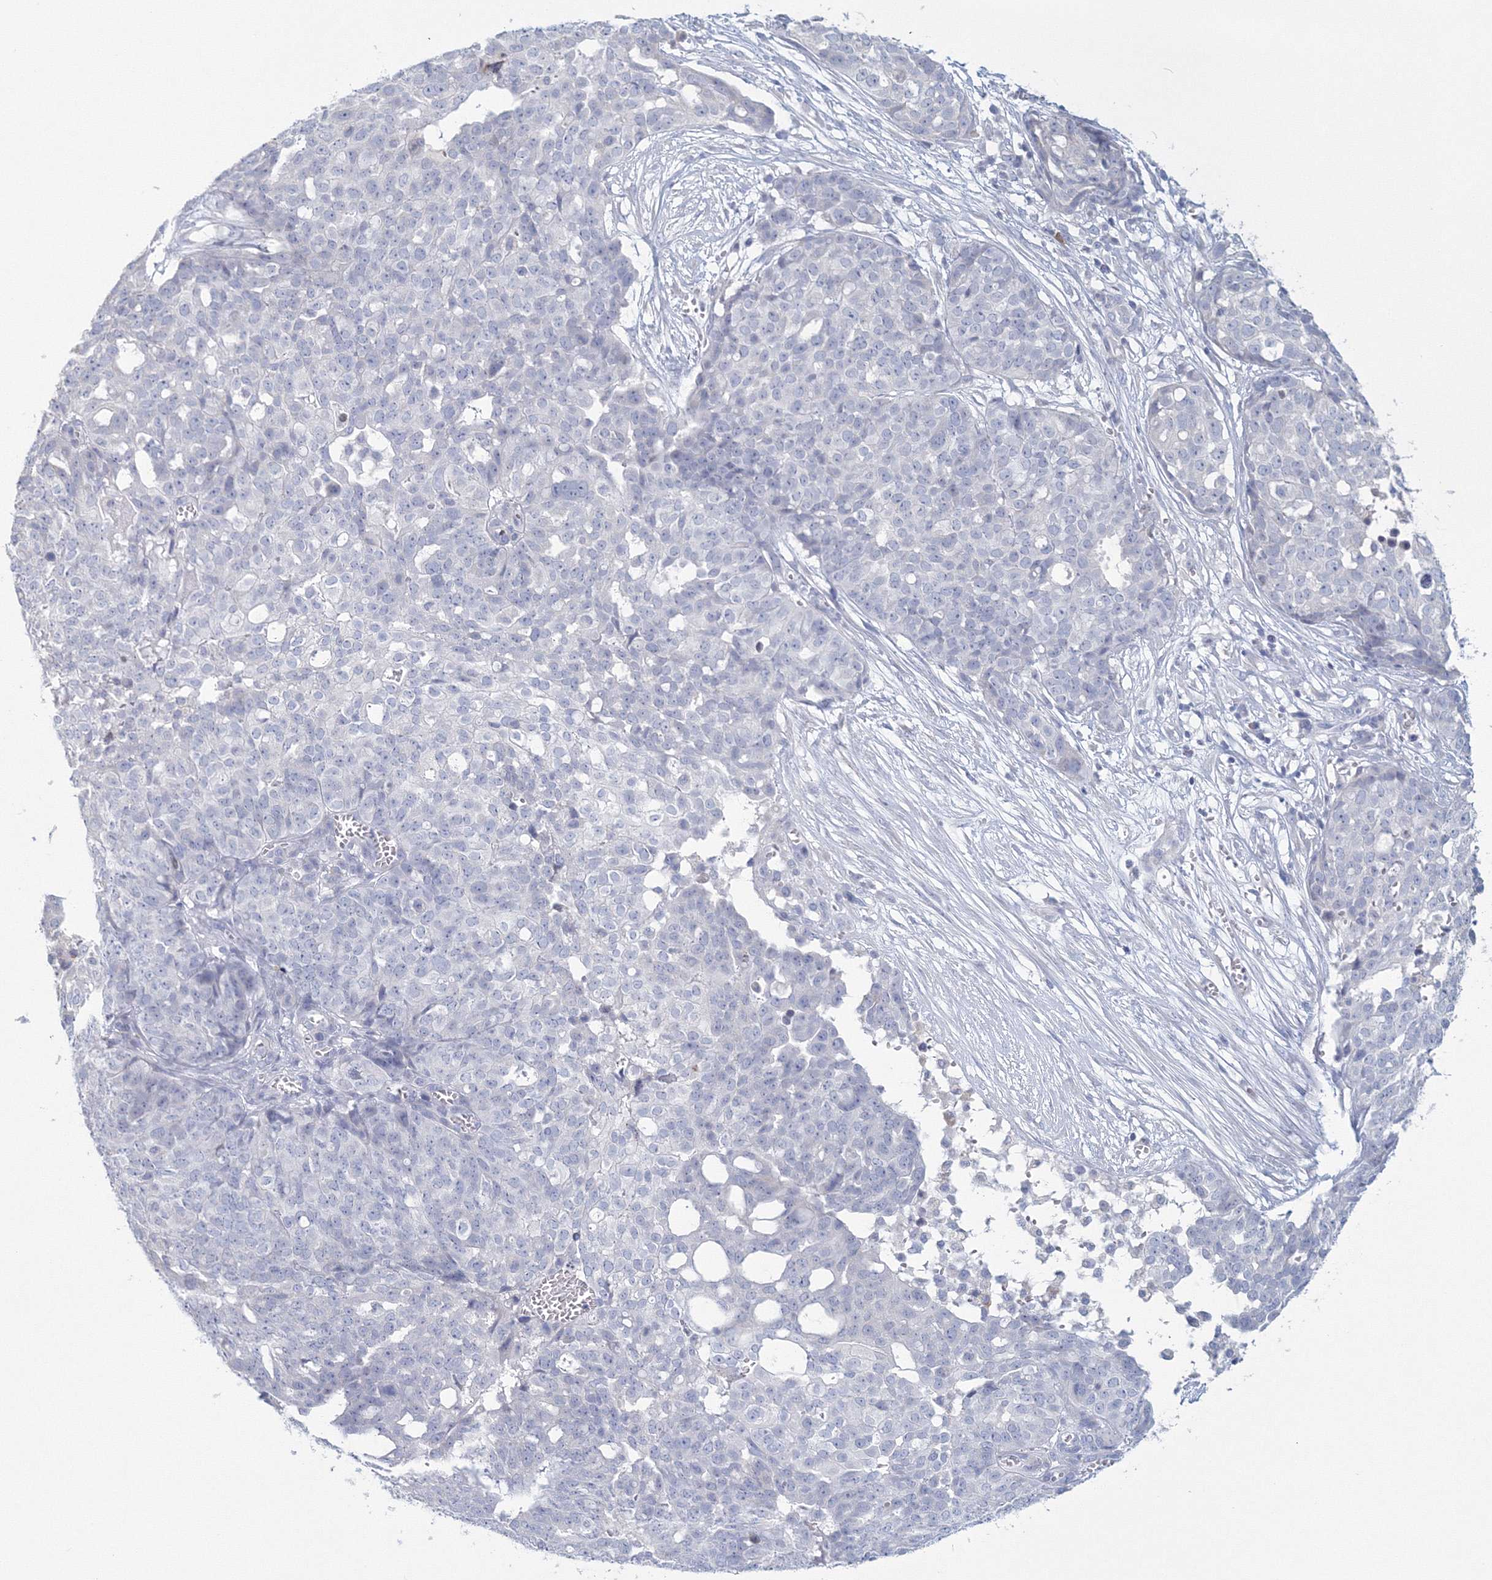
{"staining": {"intensity": "negative", "quantity": "none", "location": "none"}, "tissue": "ovarian cancer", "cell_type": "Tumor cells", "image_type": "cancer", "snomed": [{"axis": "morphology", "description": "Cystadenocarcinoma, serous, NOS"}, {"axis": "topography", "description": "Soft tissue"}, {"axis": "topography", "description": "Ovary"}], "caption": "Immunohistochemistry photomicrograph of neoplastic tissue: human serous cystadenocarcinoma (ovarian) stained with DAB exhibits no significant protein expression in tumor cells. (DAB (3,3'-diaminobenzidine) immunohistochemistry with hematoxylin counter stain).", "gene": "VSIG1", "patient": {"sex": "female", "age": 57}}